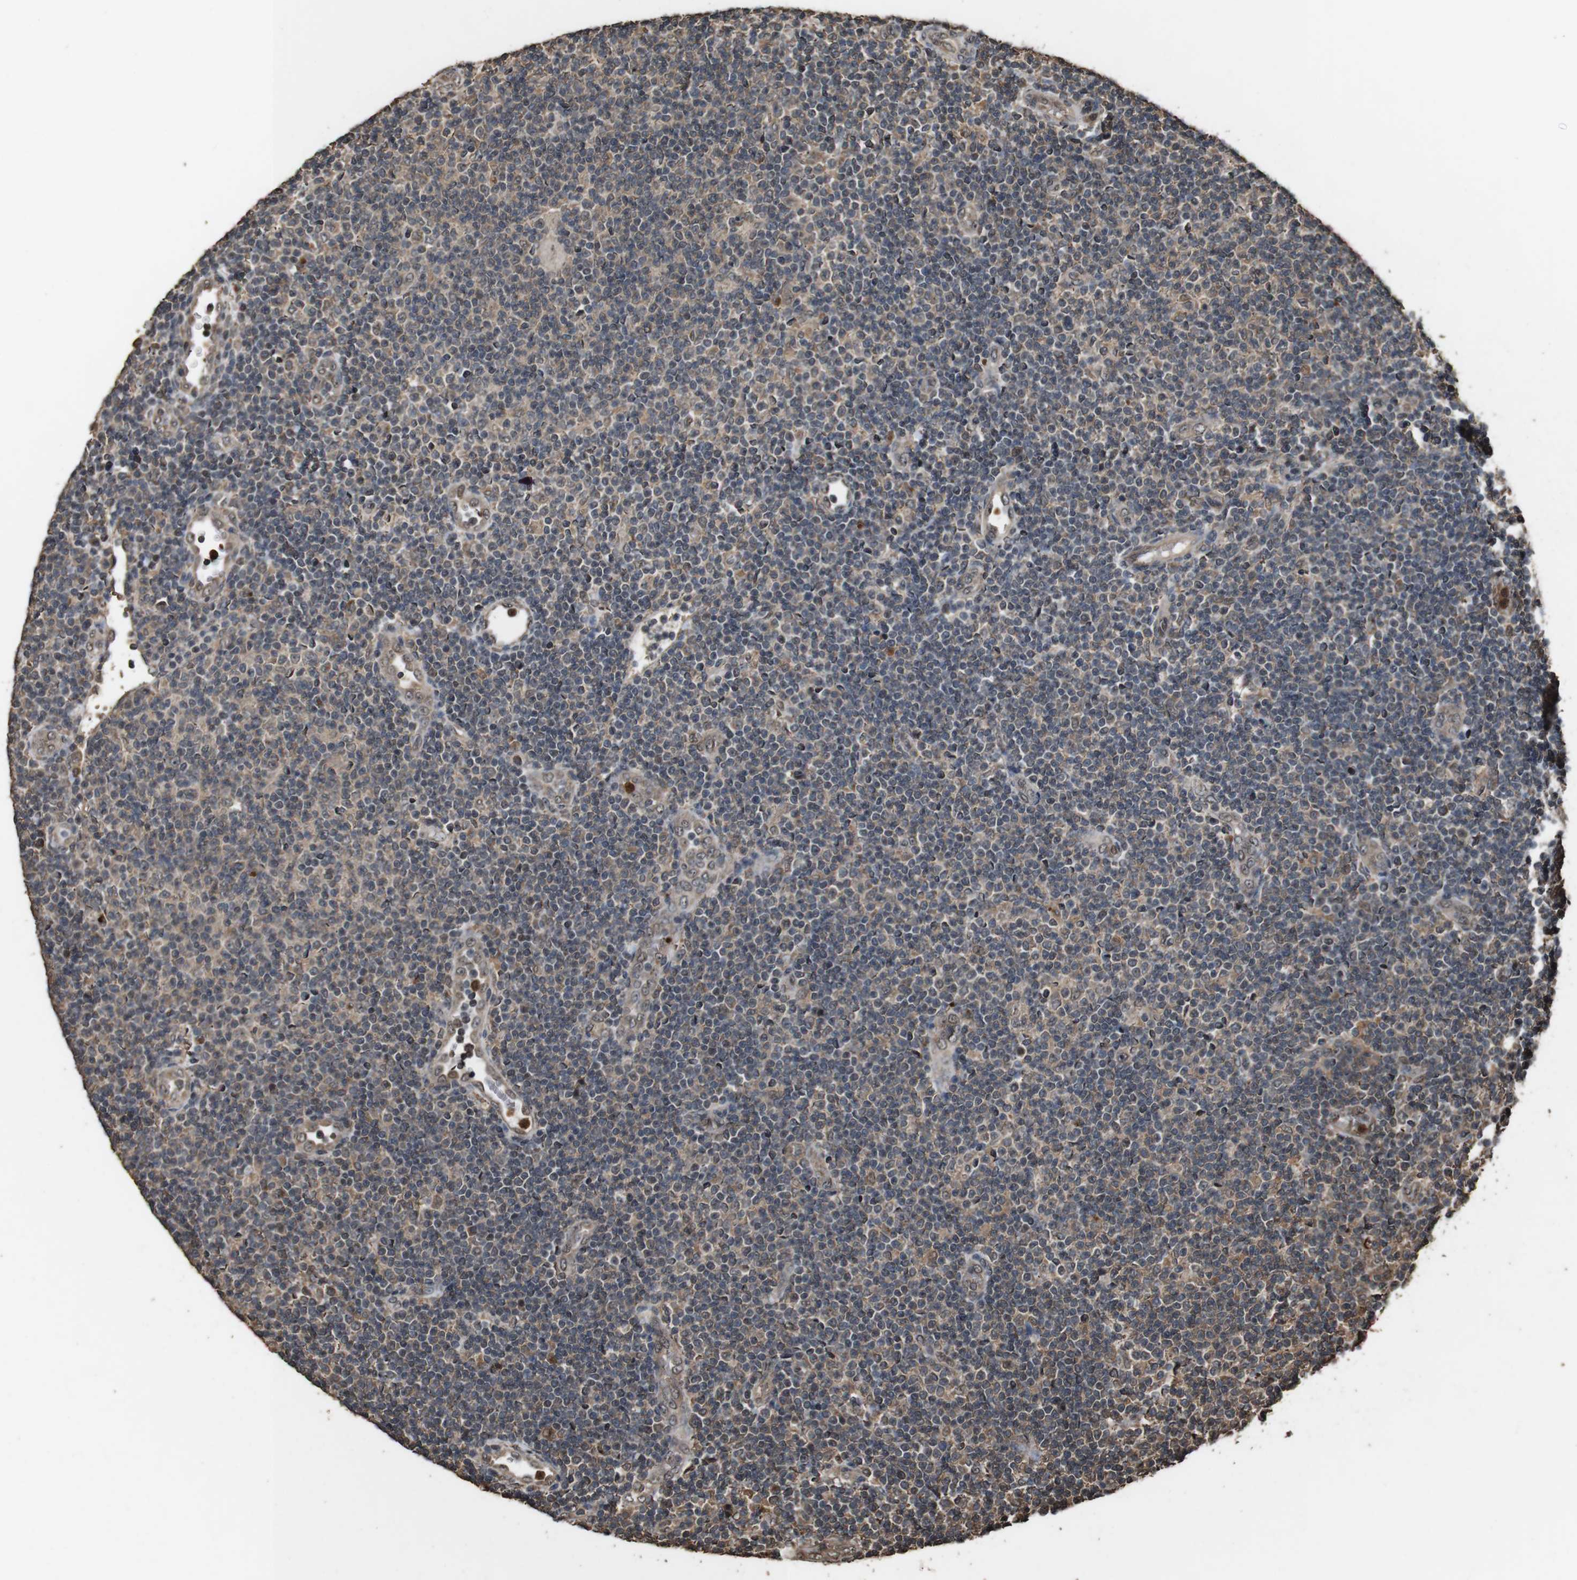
{"staining": {"intensity": "weak", "quantity": "25%-75%", "location": "cytoplasmic/membranous"}, "tissue": "lymphoma", "cell_type": "Tumor cells", "image_type": "cancer", "snomed": [{"axis": "morphology", "description": "Malignant lymphoma, non-Hodgkin's type, Low grade"}, {"axis": "topography", "description": "Lymph node"}], "caption": "A high-resolution photomicrograph shows immunohistochemistry staining of lymphoma, which reveals weak cytoplasmic/membranous expression in about 25%-75% of tumor cells.", "gene": "RRAS2", "patient": {"sex": "male", "age": 83}}